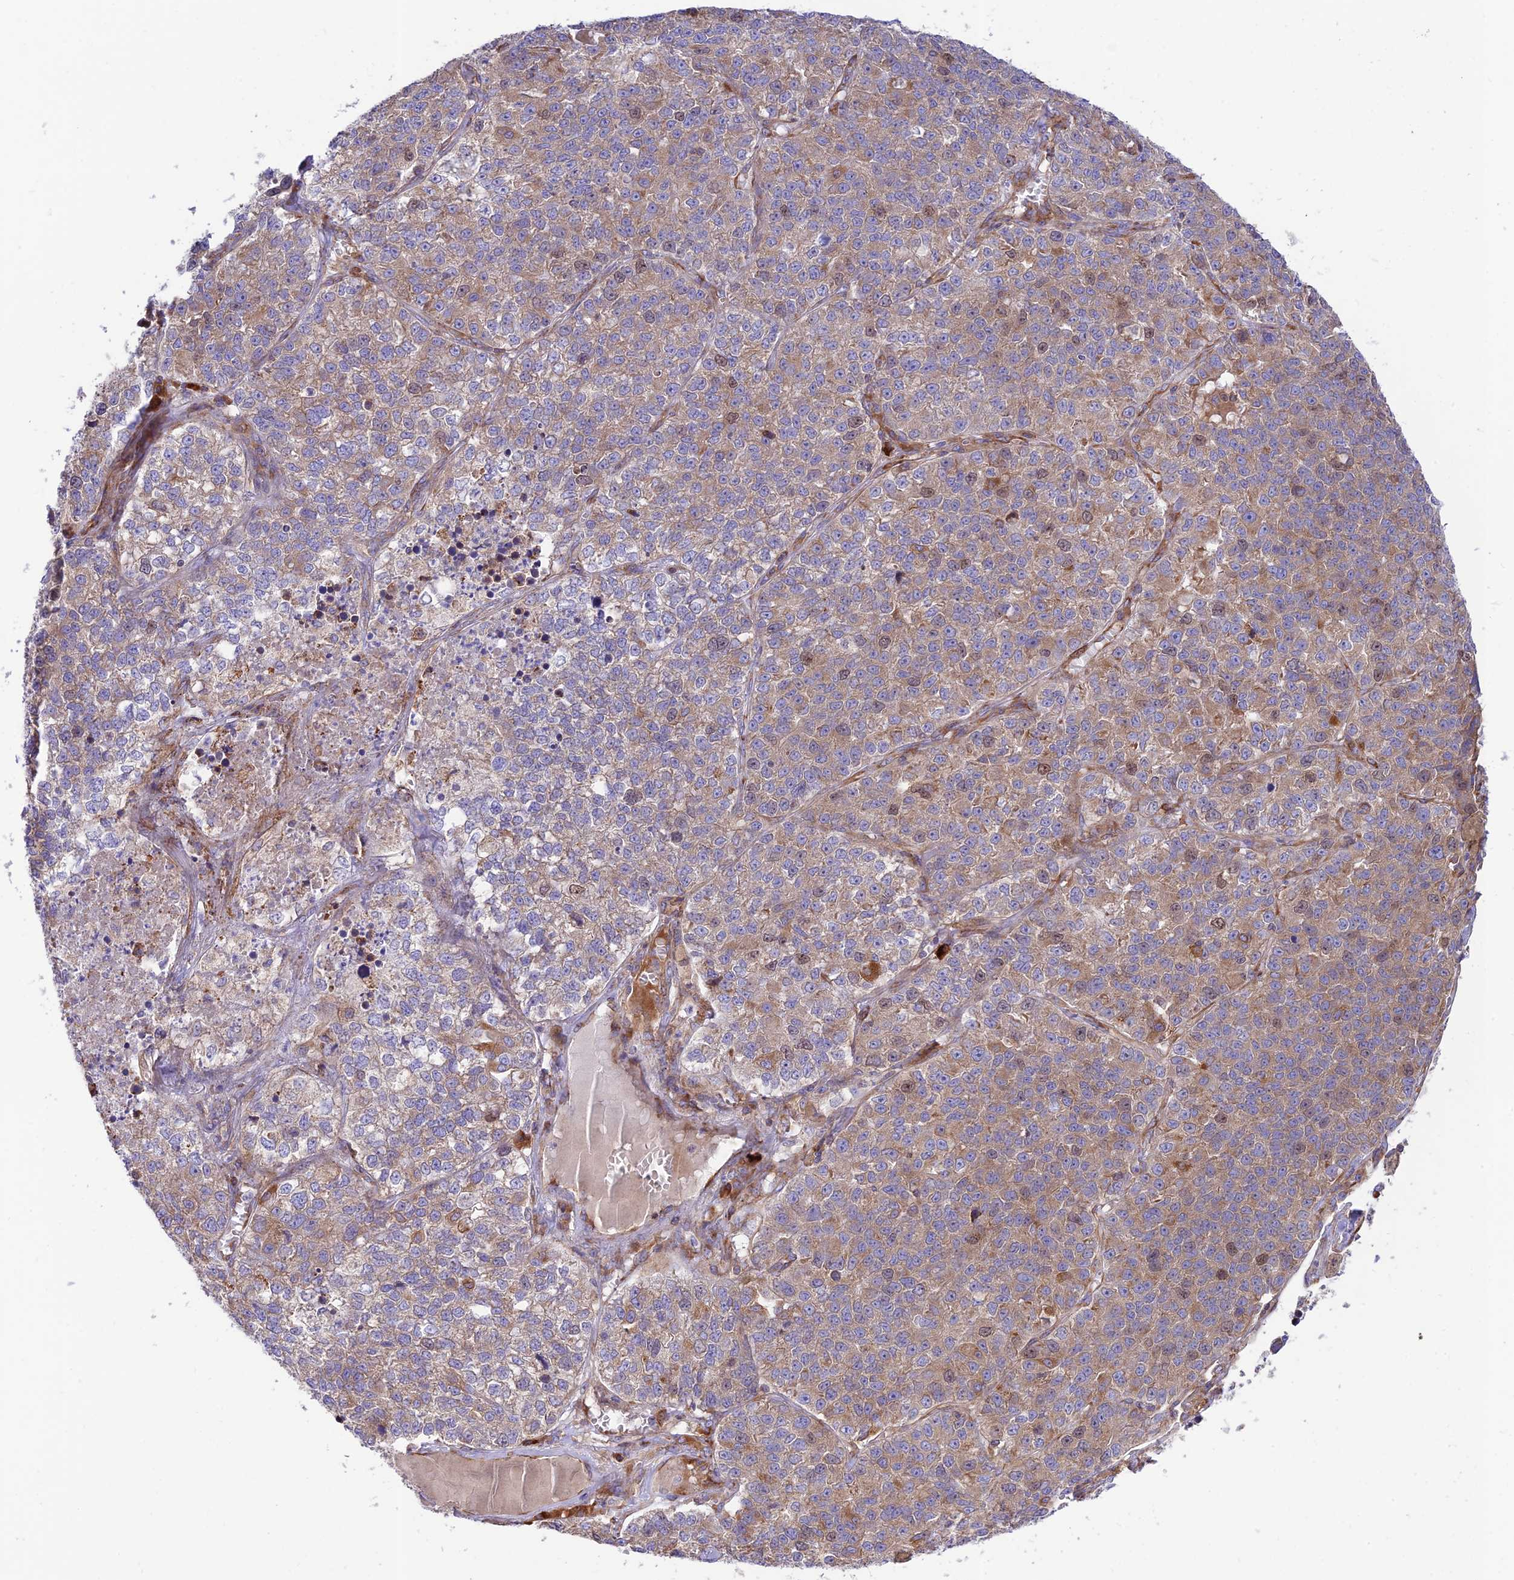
{"staining": {"intensity": "weak", "quantity": ">75%", "location": "cytoplasmic/membranous,nuclear"}, "tissue": "lung cancer", "cell_type": "Tumor cells", "image_type": "cancer", "snomed": [{"axis": "morphology", "description": "Adenocarcinoma, NOS"}, {"axis": "topography", "description": "Lung"}], "caption": "Brown immunohistochemical staining in adenocarcinoma (lung) exhibits weak cytoplasmic/membranous and nuclear expression in approximately >75% of tumor cells.", "gene": "PIMREG", "patient": {"sex": "male", "age": 49}}